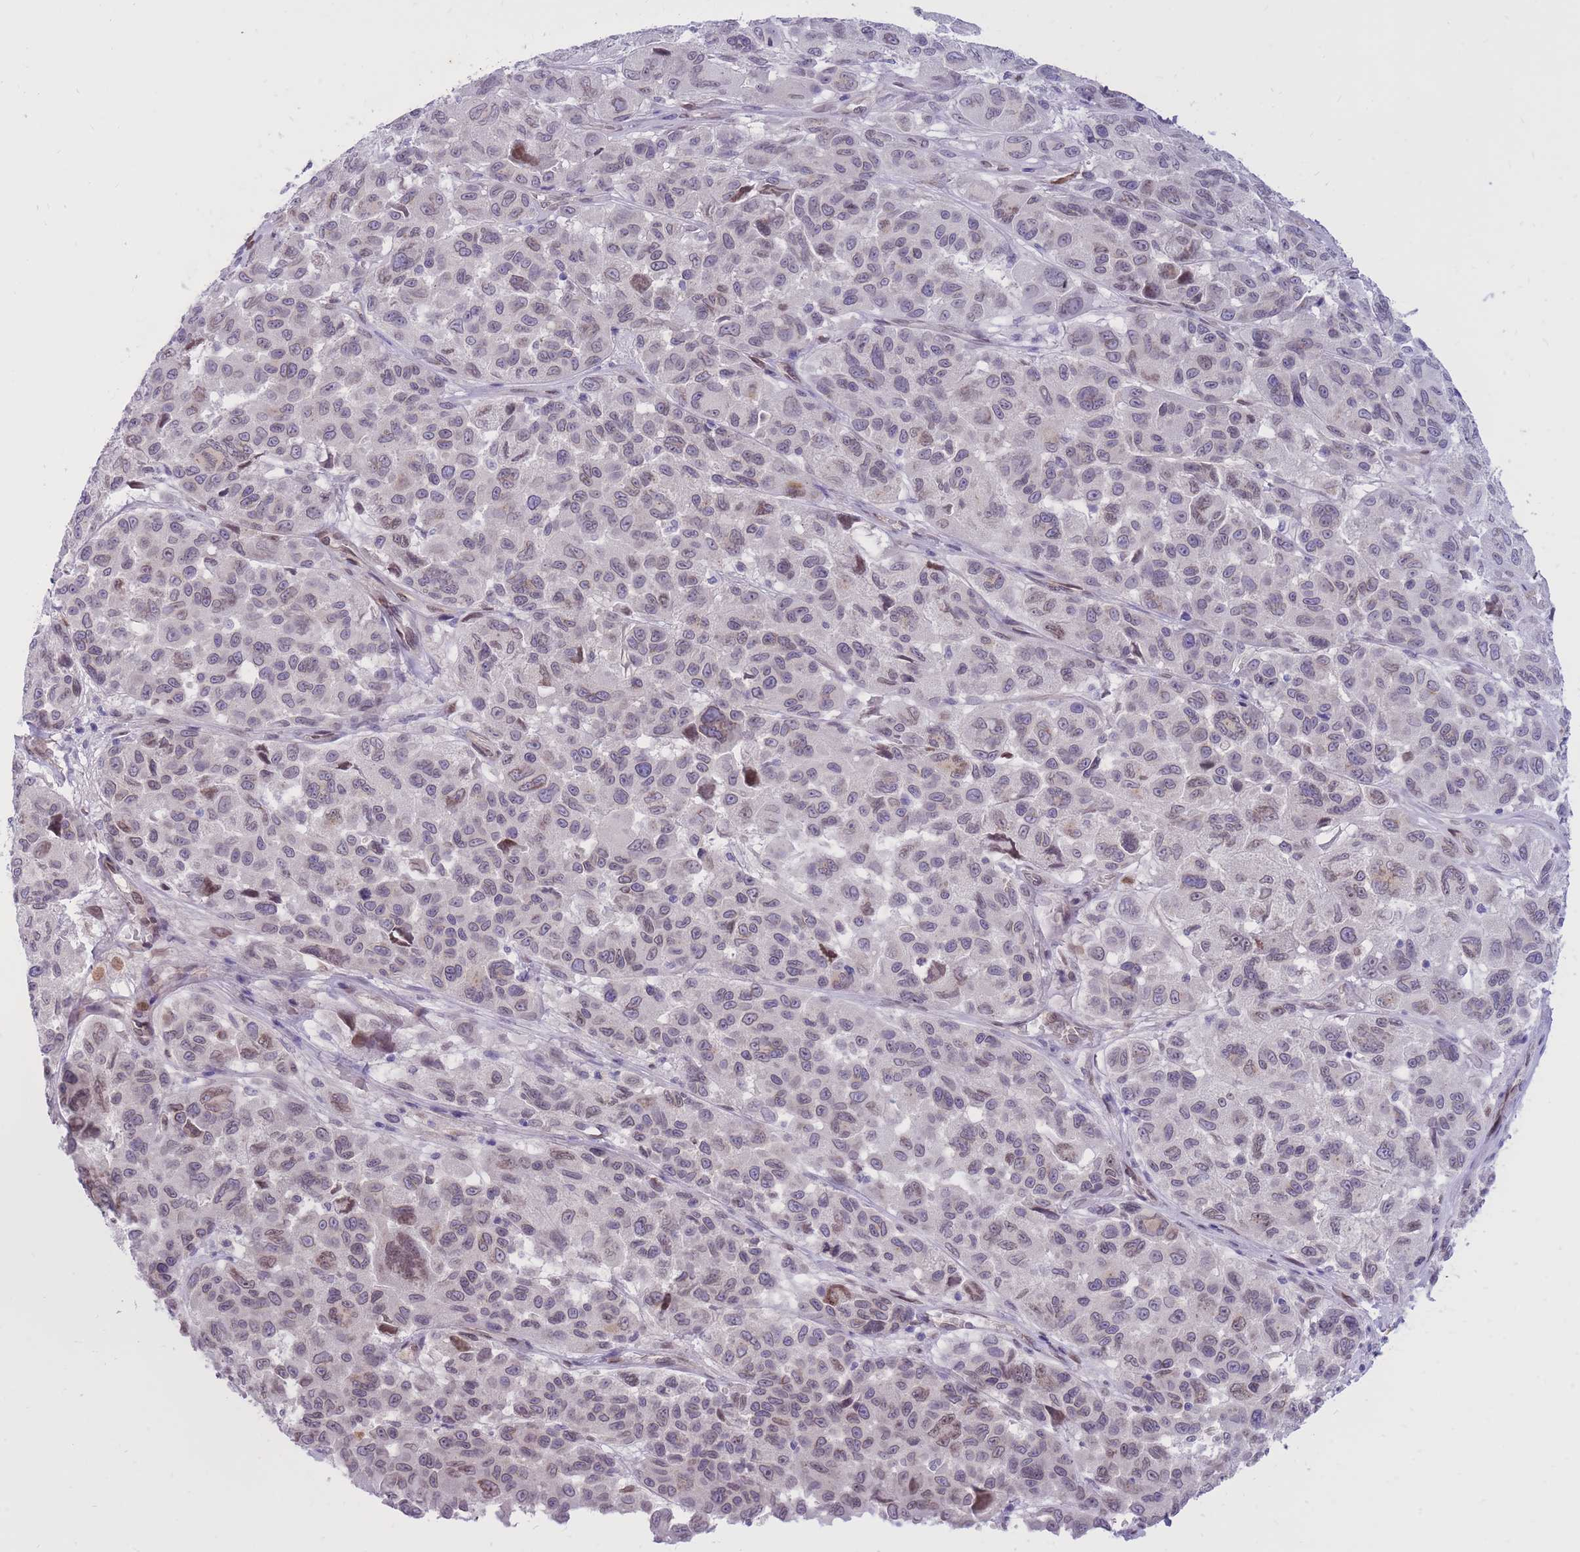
{"staining": {"intensity": "weak", "quantity": "25%-75%", "location": "nuclear"}, "tissue": "melanoma", "cell_type": "Tumor cells", "image_type": "cancer", "snomed": [{"axis": "morphology", "description": "Malignant melanoma, NOS"}, {"axis": "topography", "description": "Skin"}], "caption": "Protein analysis of melanoma tissue shows weak nuclear positivity in approximately 25%-75% of tumor cells.", "gene": "HOOK2", "patient": {"sex": "female", "age": 66}}